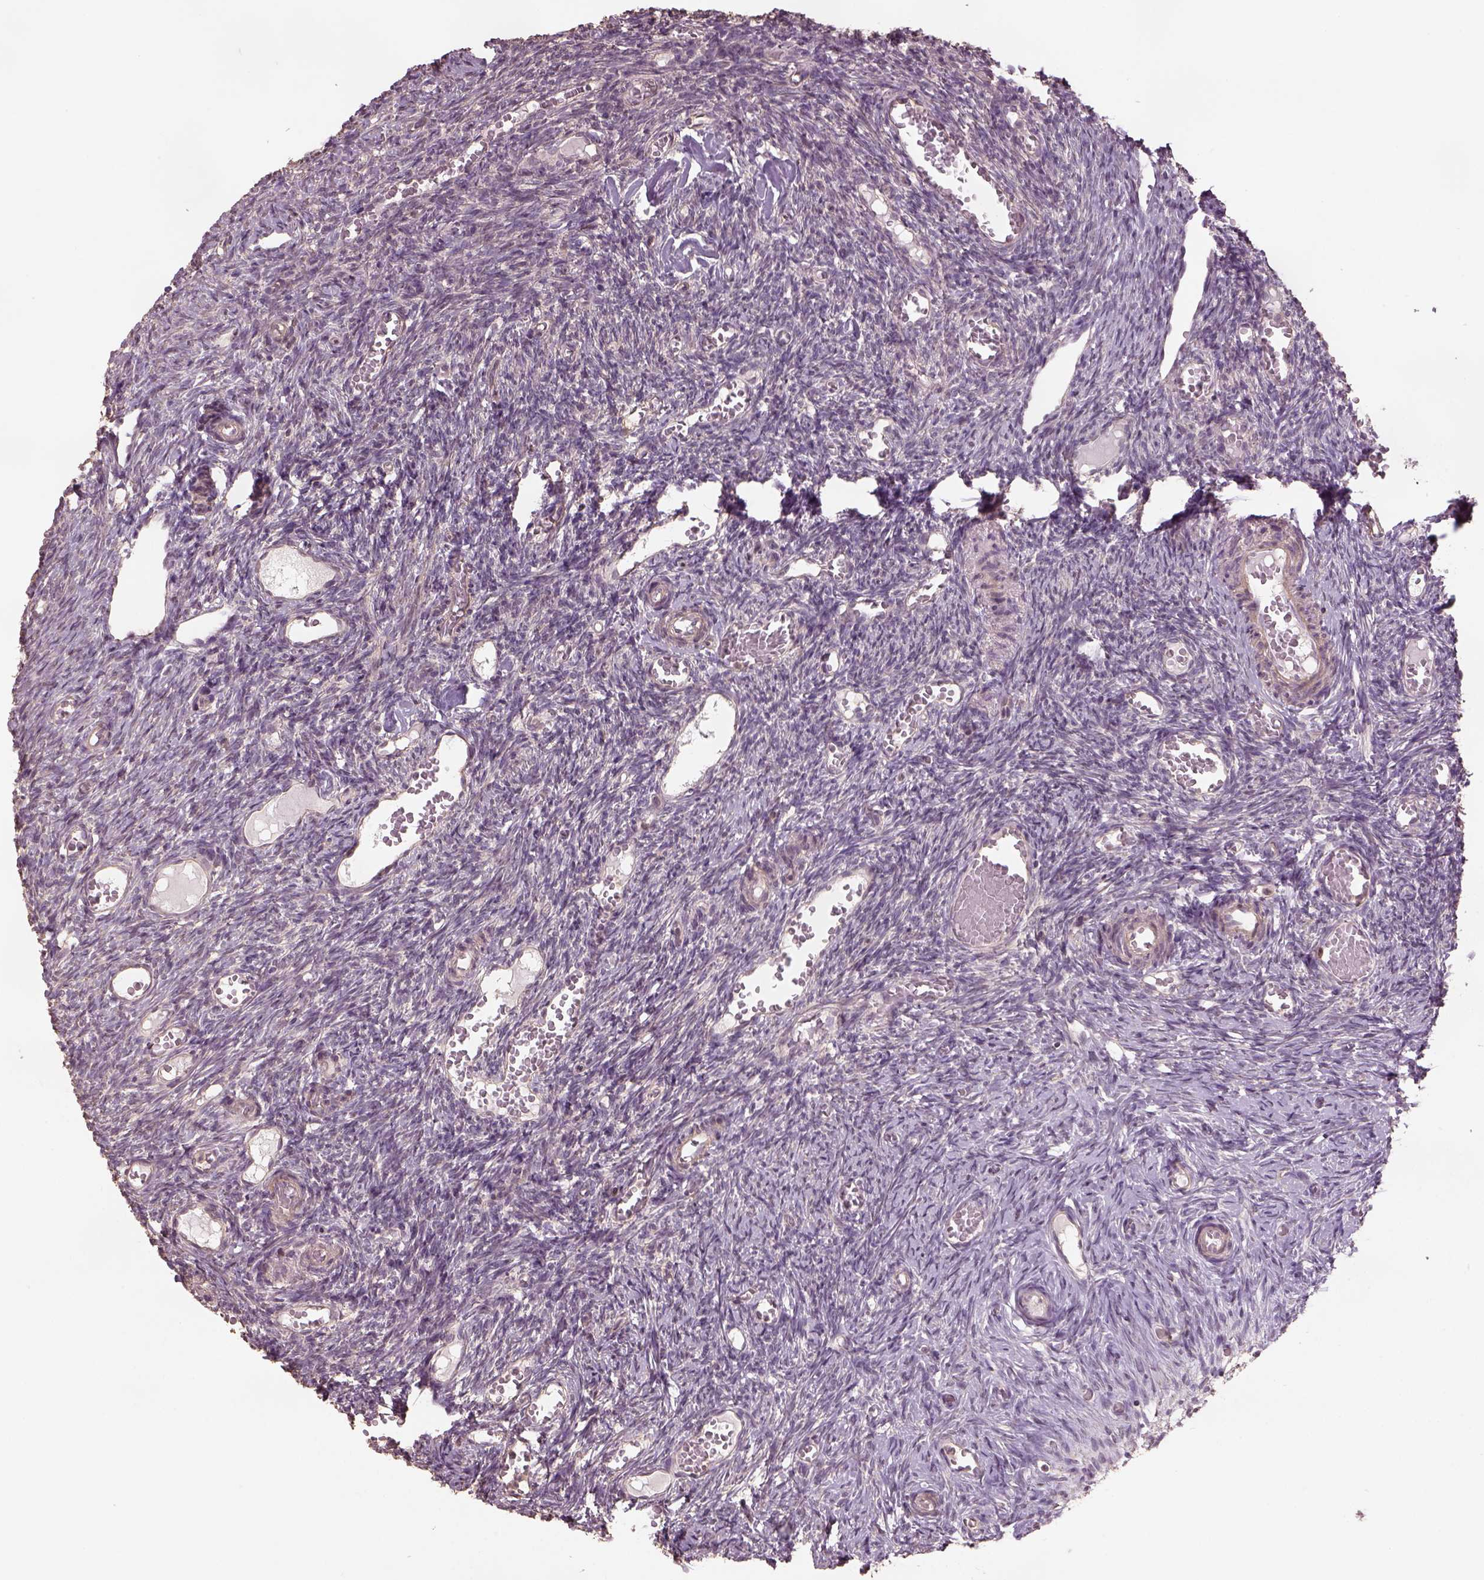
{"staining": {"intensity": "negative", "quantity": "none", "location": "none"}, "tissue": "ovary", "cell_type": "Ovarian stroma cells", "image_type": "normal", "snomed": [{"axis": "morphology", "description": "Normal tissue, NOS"}, {"axis": "topography", "description": "Ovary"}], "caption": "An IHC histopathology image of benign ovary is shown. There is no staining in ovarian stroma cells of ovary.", "gene": "LIN7A", "patient": {"sex": "female", "age": 39}}